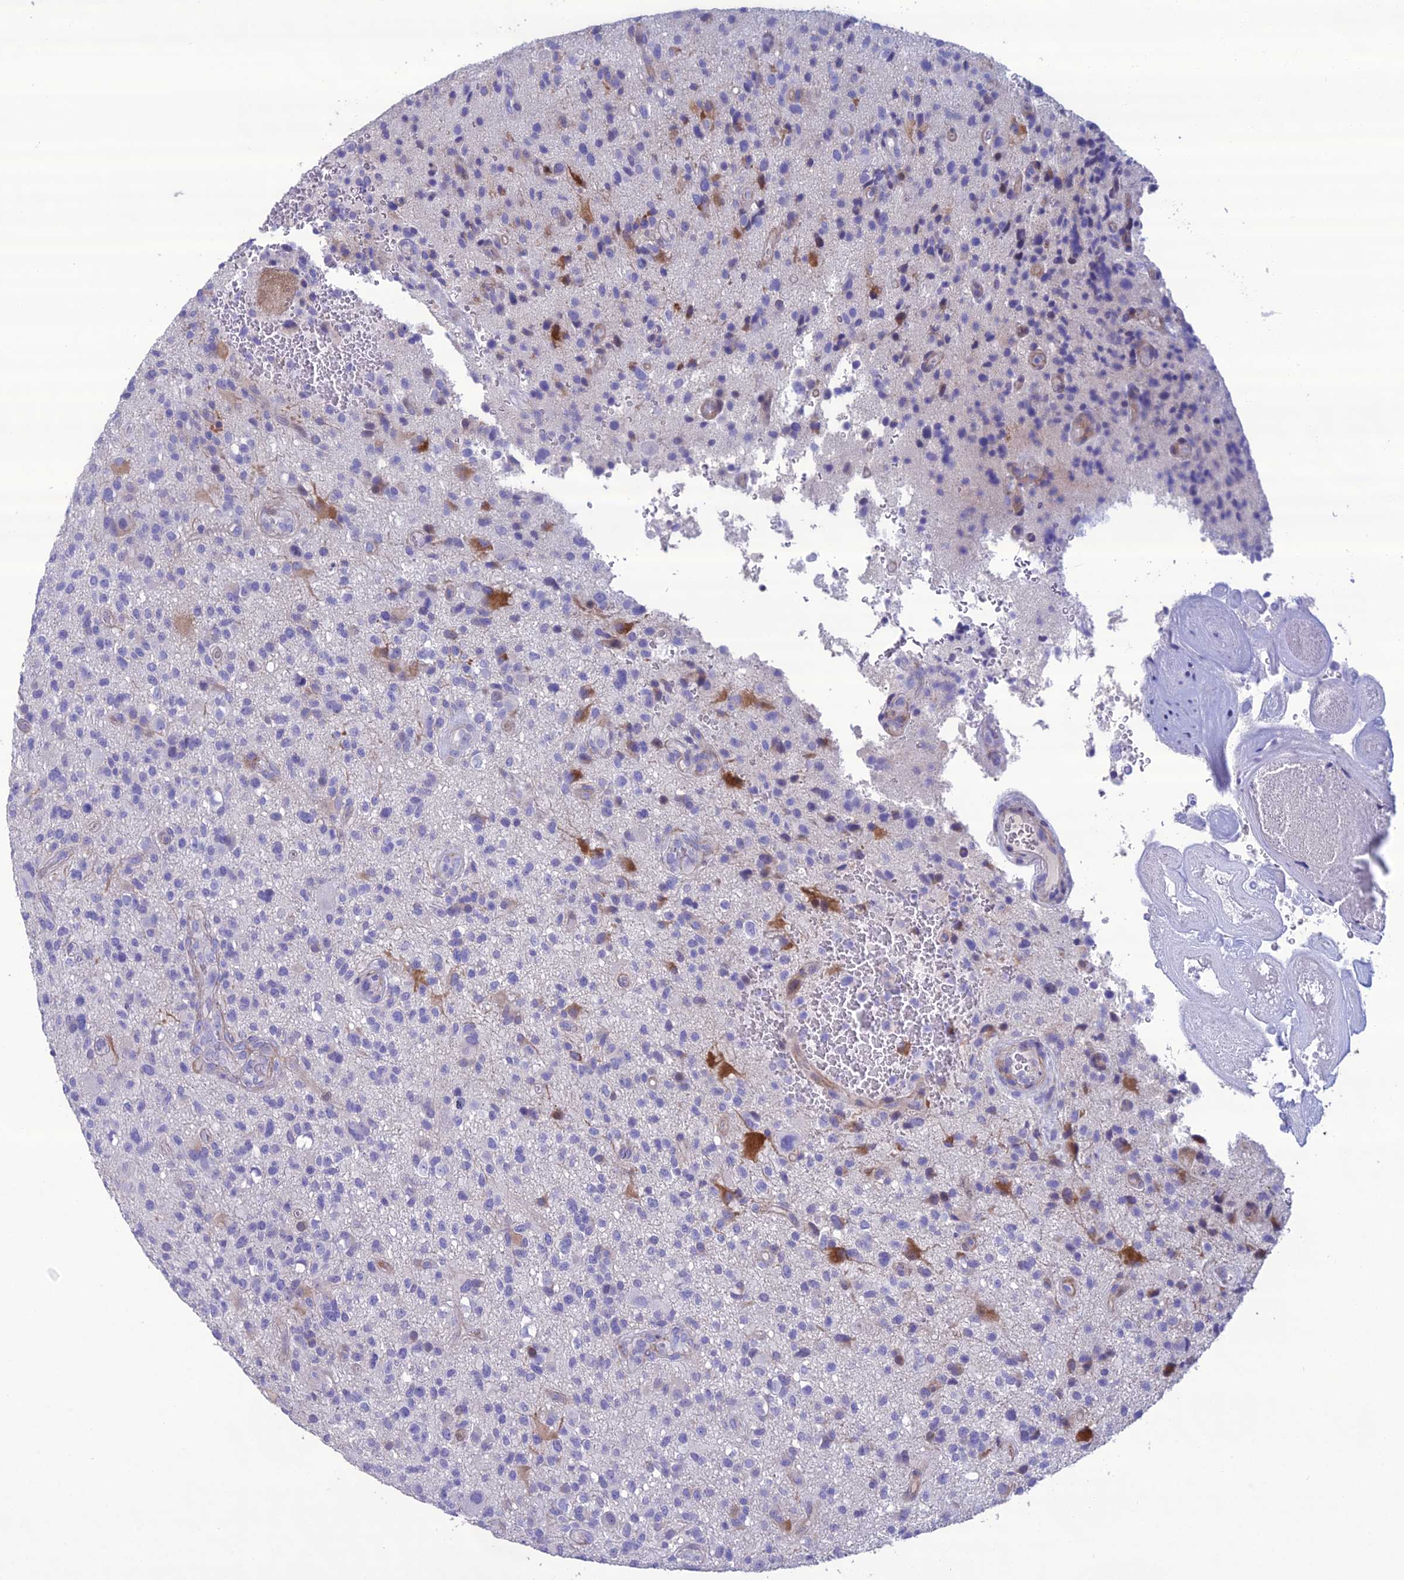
{"staining": {"intensity": "negative", "quantity": "none", "location": "none"}, "tissue": "glioma", "cell_type": "Tumor cells", "image_type": "cancer", "snomed": [{"axis": "morphology", "description": "Glioma, malignant, High grade"}, {"axis": "topography", "description": "Brain"}], "caption": "Immunohistochemistry image of neoplastic tissue: malignant glioma (high-grade) stained with DAB displays no significant protein positivity in tumor cells.", "gene": "OR56B1", "patient": {"sex": "male", "age": 47}}